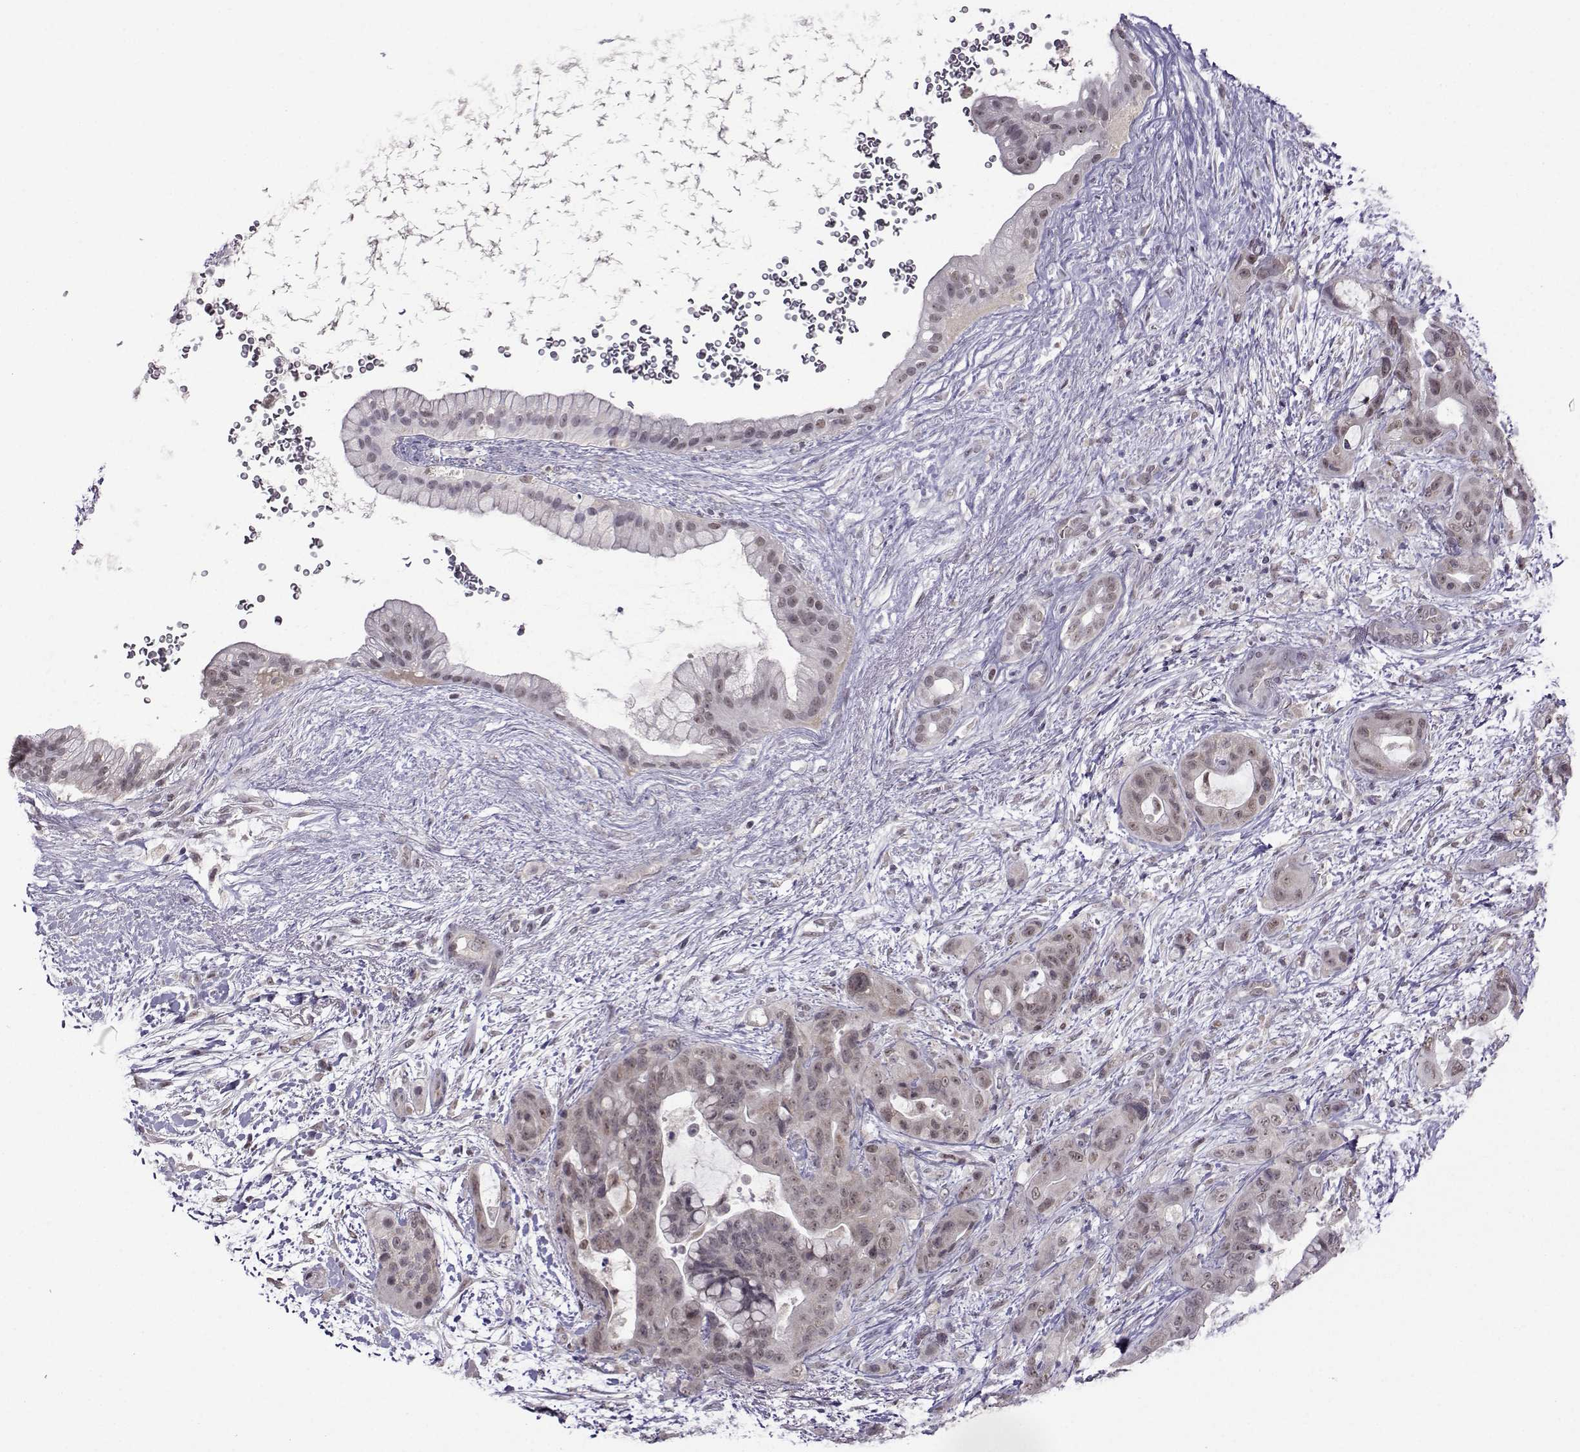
{"staining": {"intensity": "weak", "quantity": "25%-75%", "location": "cytoplasmic/membranous,nuclear"}, "tissue": "pancreatic cancer", "cell_type": "Tumor cells", "image_type": "cancer", "snomed": [{"axis": "morphology", "description": "Adenocarcinoma, NOS"}, {"axis": "topography", "description": "Pancreas"}], "caption": "Protein analysis of pancreatic adenocarcinoma tissue reveals weak cytoplasmic/membranous and nuclear staining in about 25%-75% of tumor cells.", "gene": "DDX20", "patient": {"sex": "male", "age": 71}}